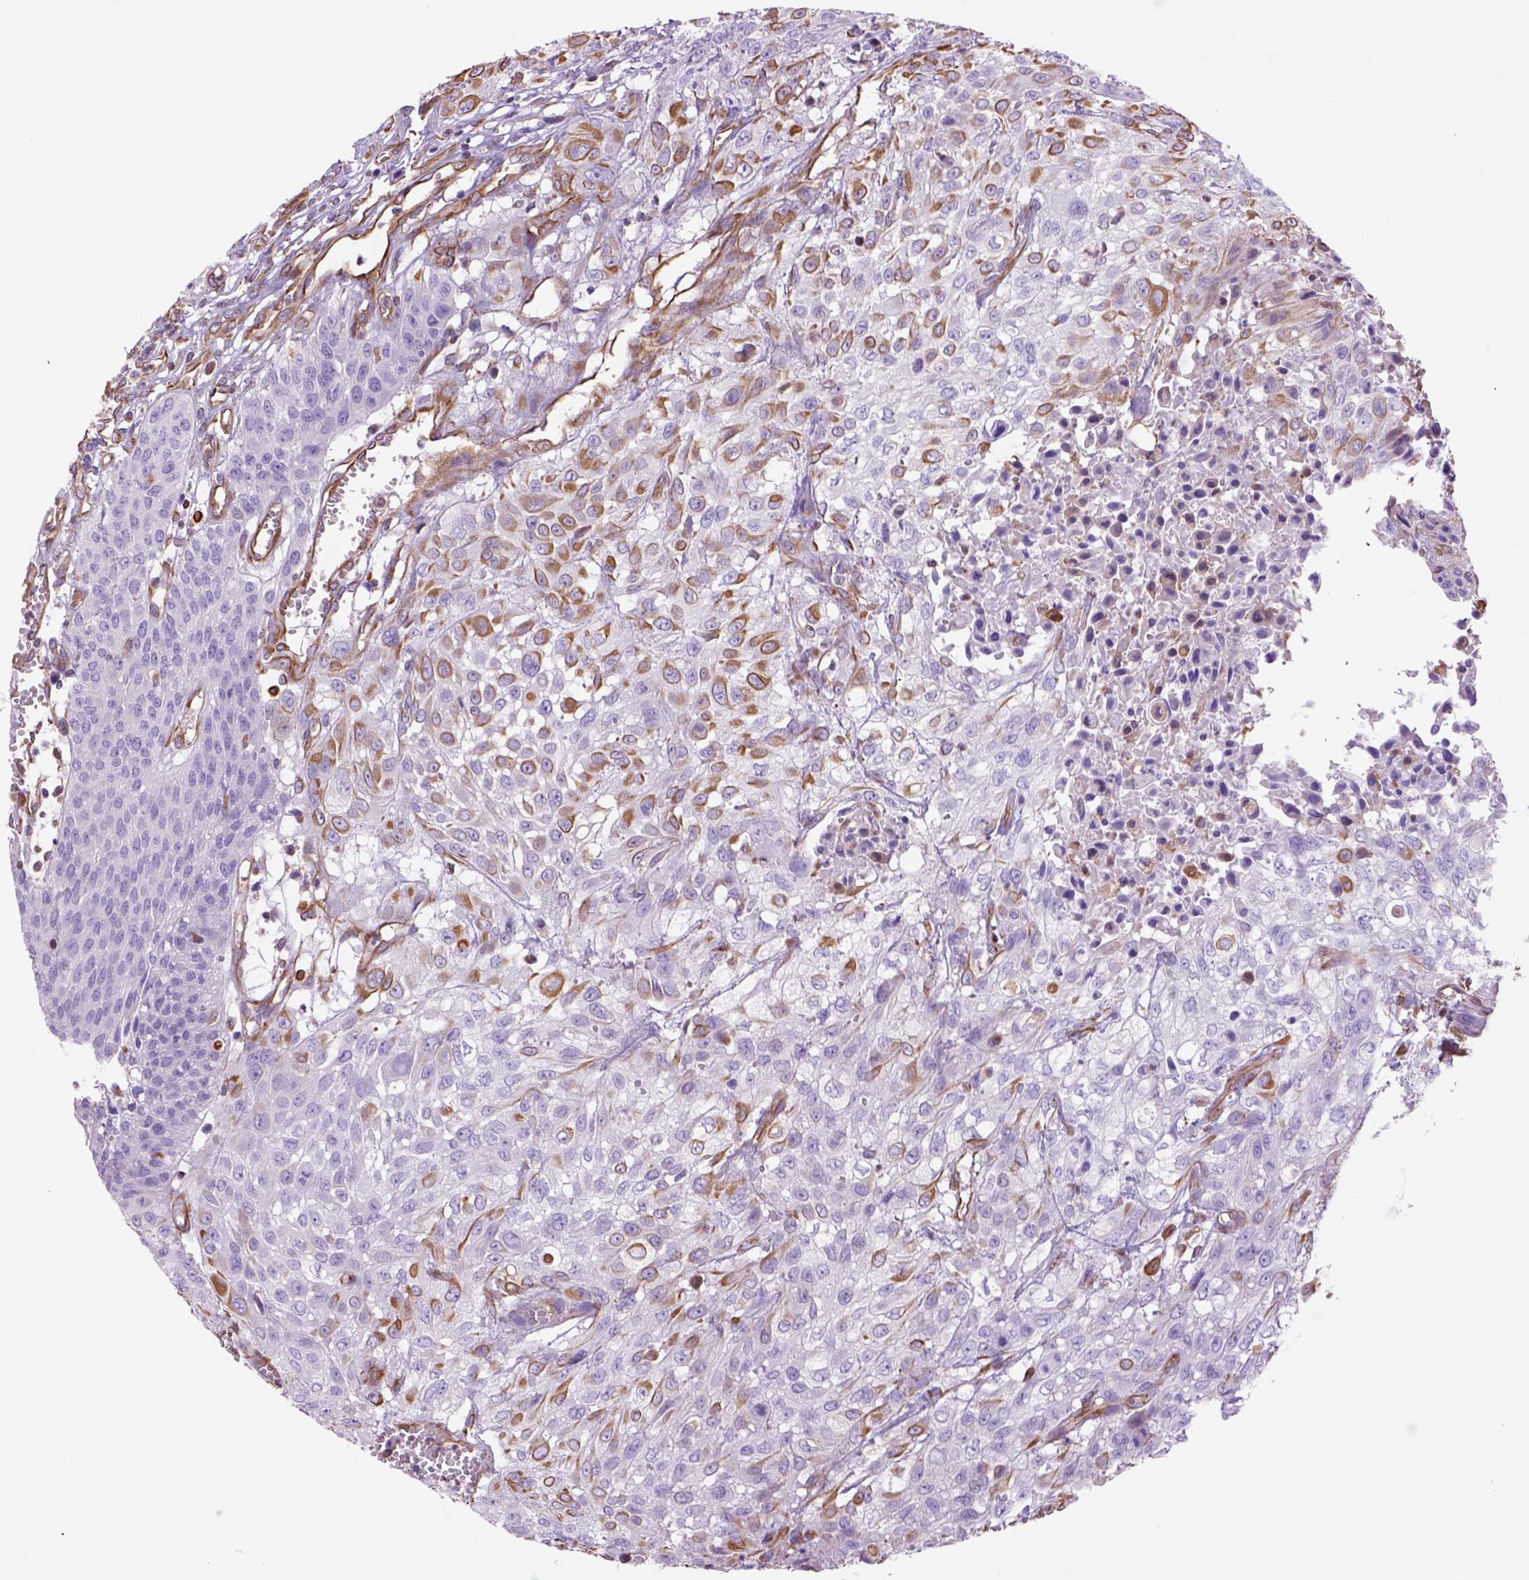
{"staining": {"intensity": "moderate", "quantity": ">75%", "location": "cytoplasmic/membranous"}, "tissue": "urothelial cancer", "cell_type": "Tumor cells", "image_type": "cancer", "snomed": [{"axis": "morphology", "description": "Urothelial carcinoma, High grade"}, {"axis": "topography", "description": "Urinary bladder"}], "caption": "Urothelial cancer stained with DAB IHC shows medium levels of moderate cytoplasmic/membranous staining in about >75% of tumor cells.", "gene": "ZZZ3", "patient": {"sex": "male", "age": 57}}